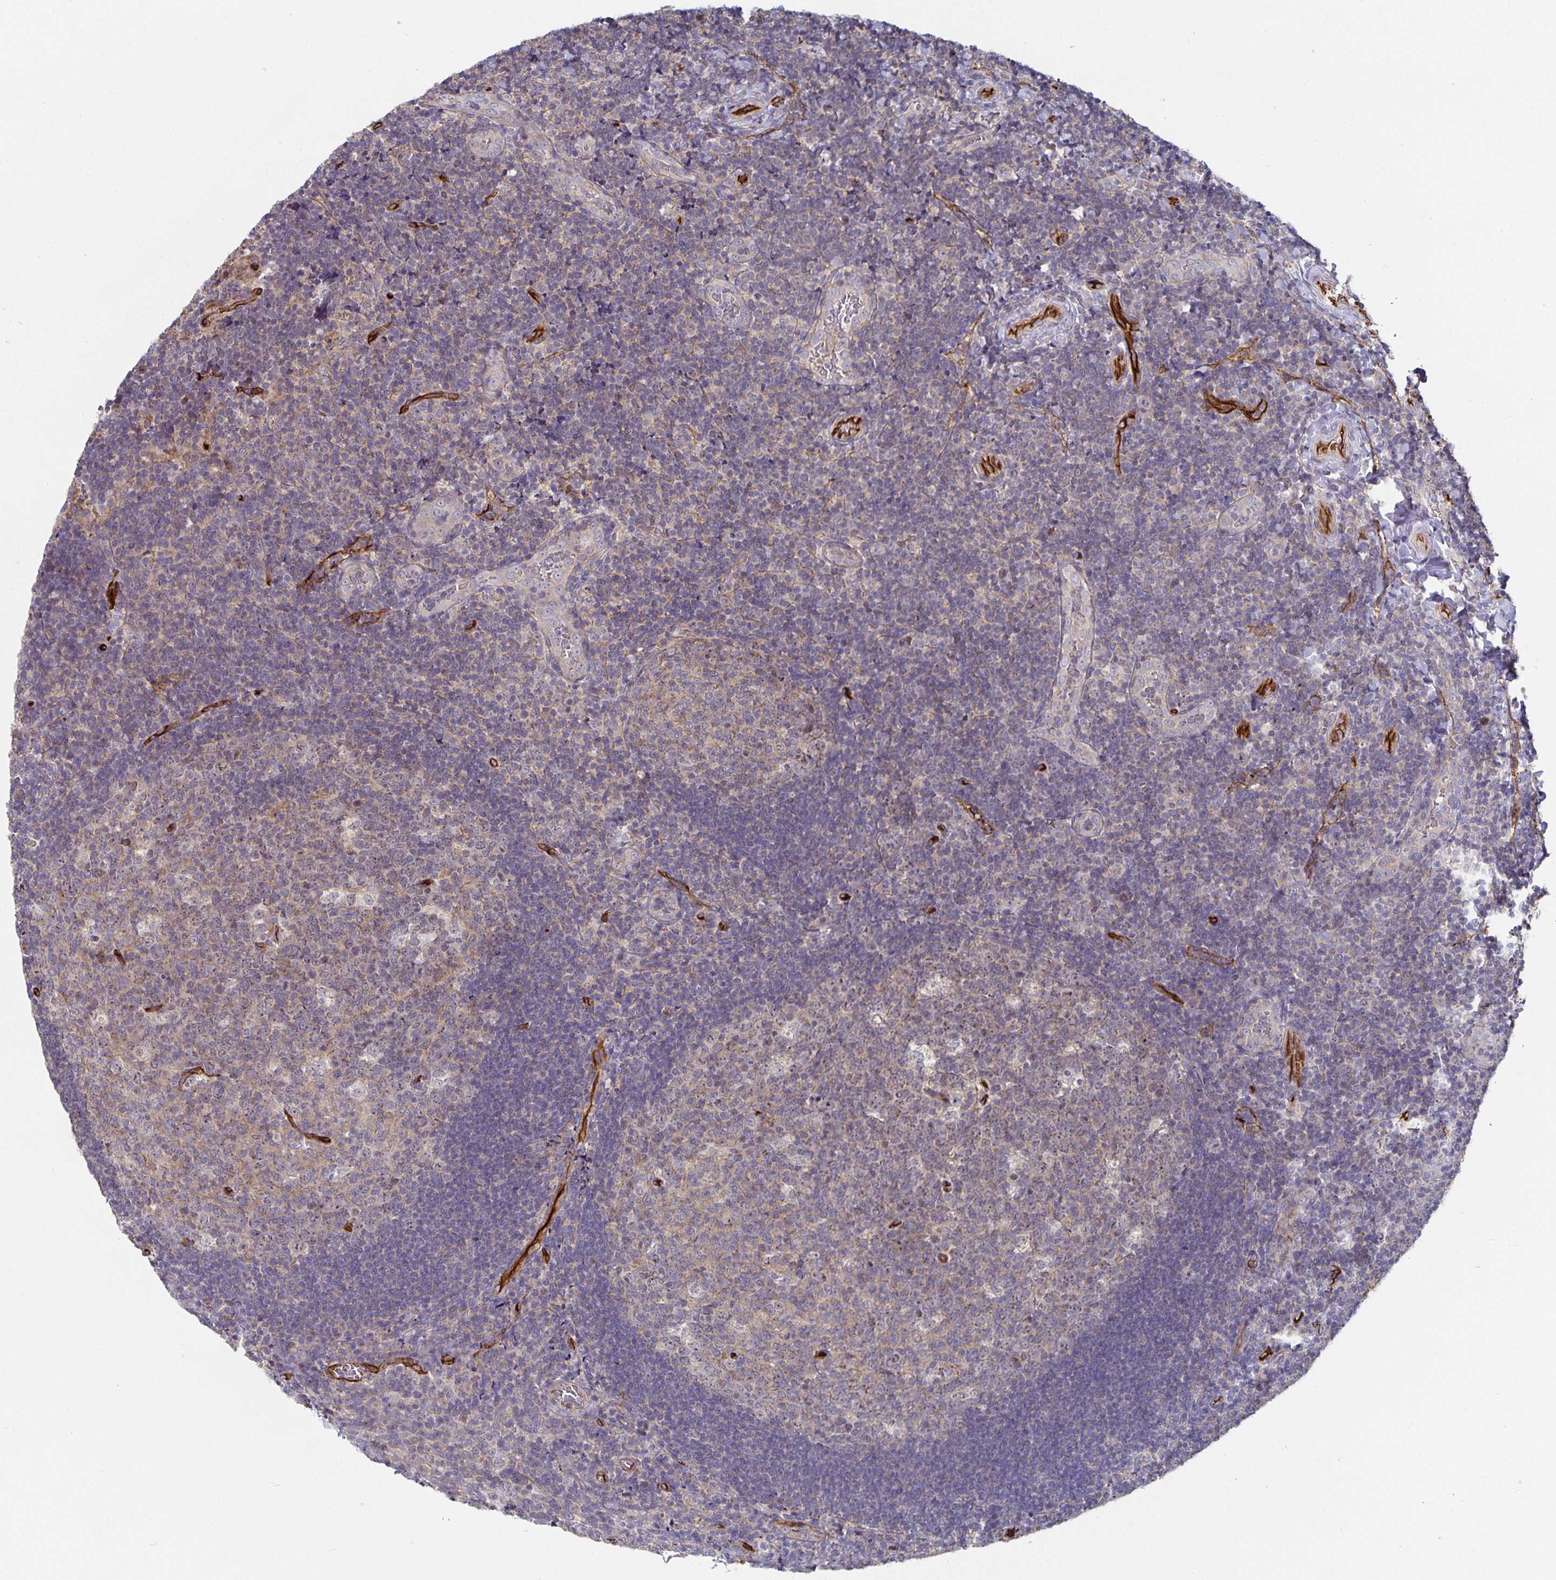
{"staining": {"intensity": "weak", "quantity": "<25%", "location": "cytoplasmic/membranous"}, "tissue": "tonsil", "cell_type": "Germinal center cells", "image_type": "normal", "snomed": [{"axis": "morphology", "description": "Normal tissue, NOS"}, {"axis": "topography", "description": "Tonsil"}], "caption": "Immunohistochemistry histopathology image of normal tonsil stained for a protein (brown), which displays no expression in germinal center cells. The staining is performed using DAB (3,3'-diaminobenzidine) brown chromogen with nuclei counter-stained in using hematoxylin.", "gene": "PODXL", "patient": {"sex": "male", "age": 17}}